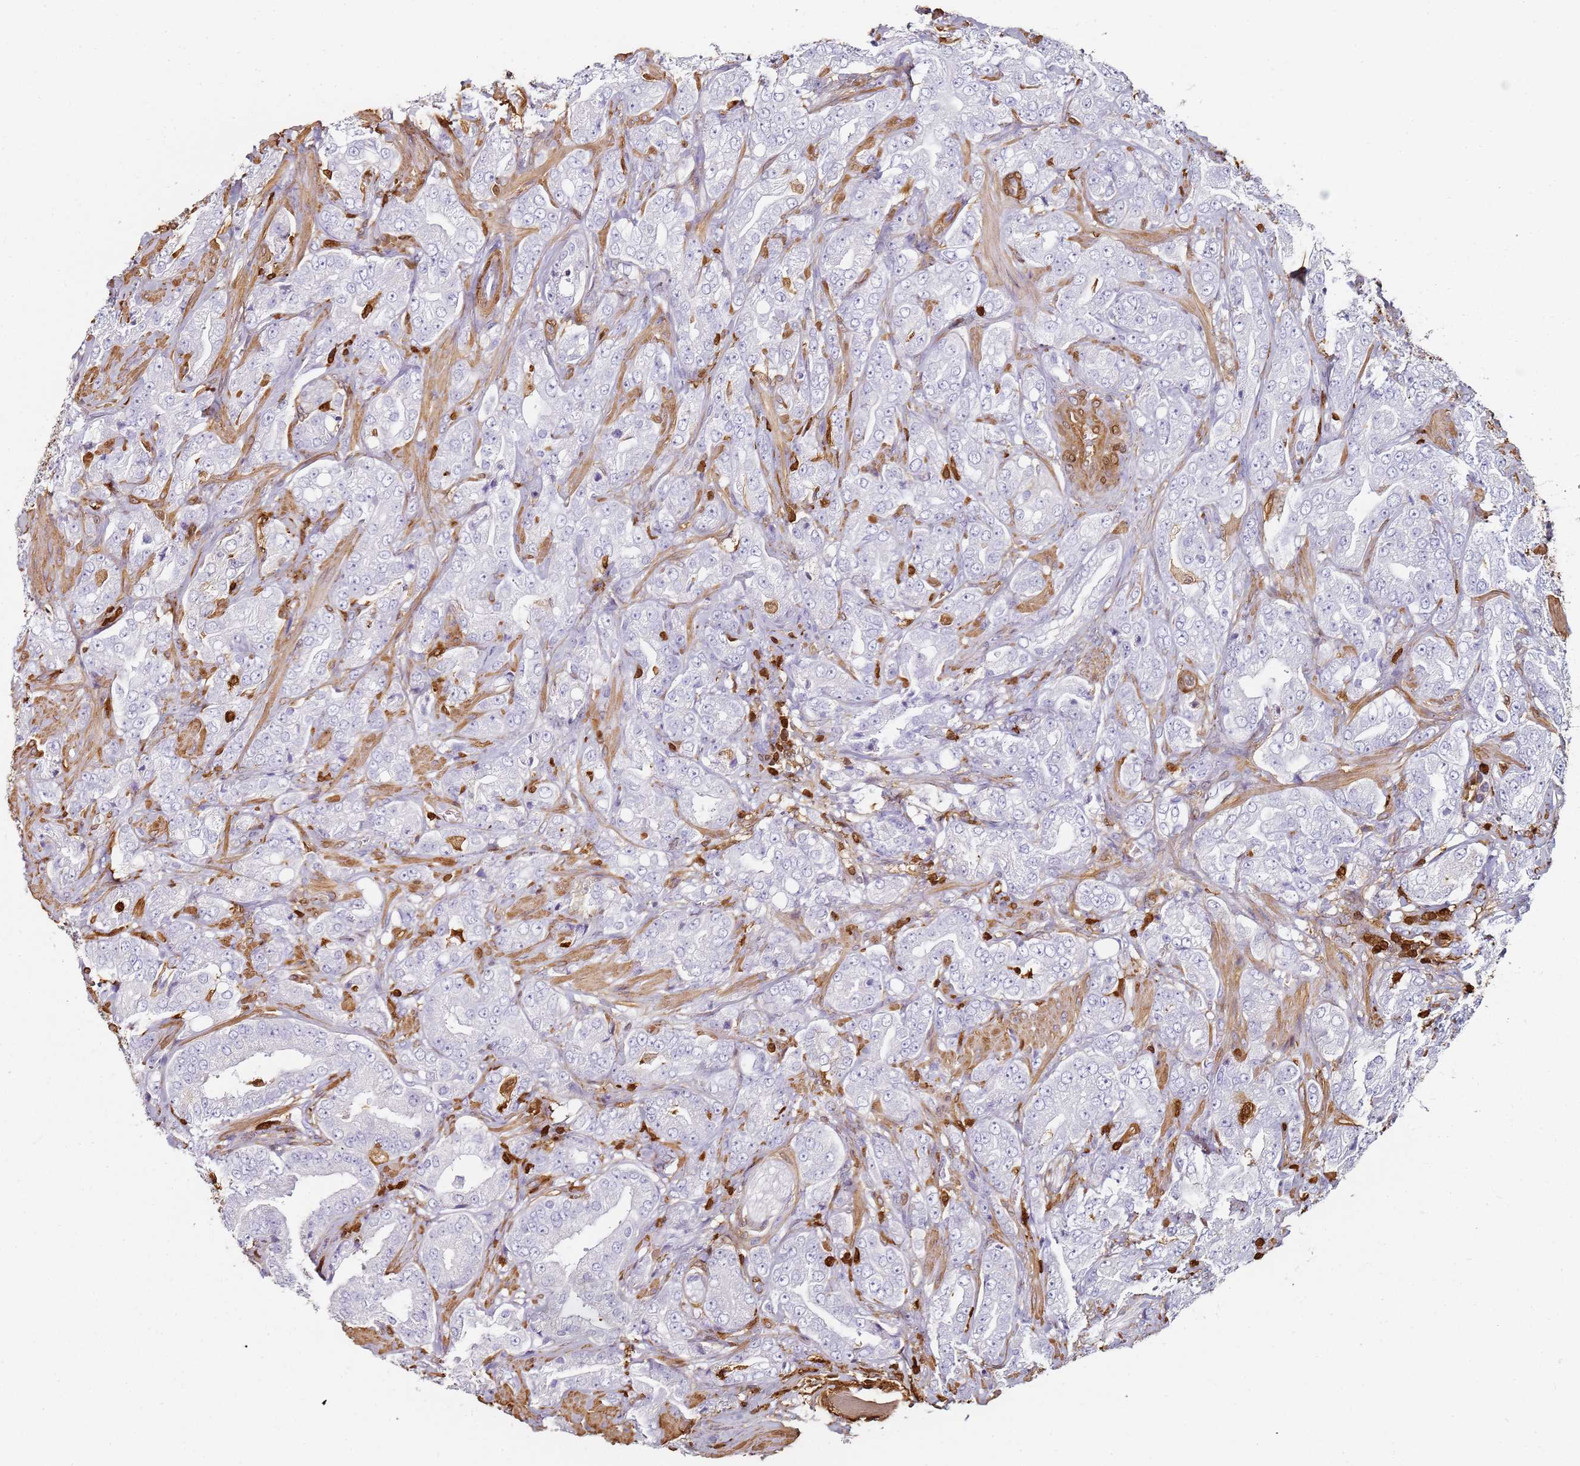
{"staining": {"intensity": "negative", "quantity": "none", "location": "none"}, "tissue": "prostate cancer", "cell_type": "Tumor cells", "image_type": "cancer", "snomed": [{"axis": "morphology", "description": "Adenocarcinoma, Low grade"}, {"axis": "topography", "description": "Prostate"}], "caption": "An immunohistochemistry micrograph of prostate cancer (low-grade adenocarcinoma) is shown. There is no staining in tumor cells of prostate cancer (low-grade adenocarcinoma).", "gene": "S100A4", "patient": {"sex": "male", "age": 67}}